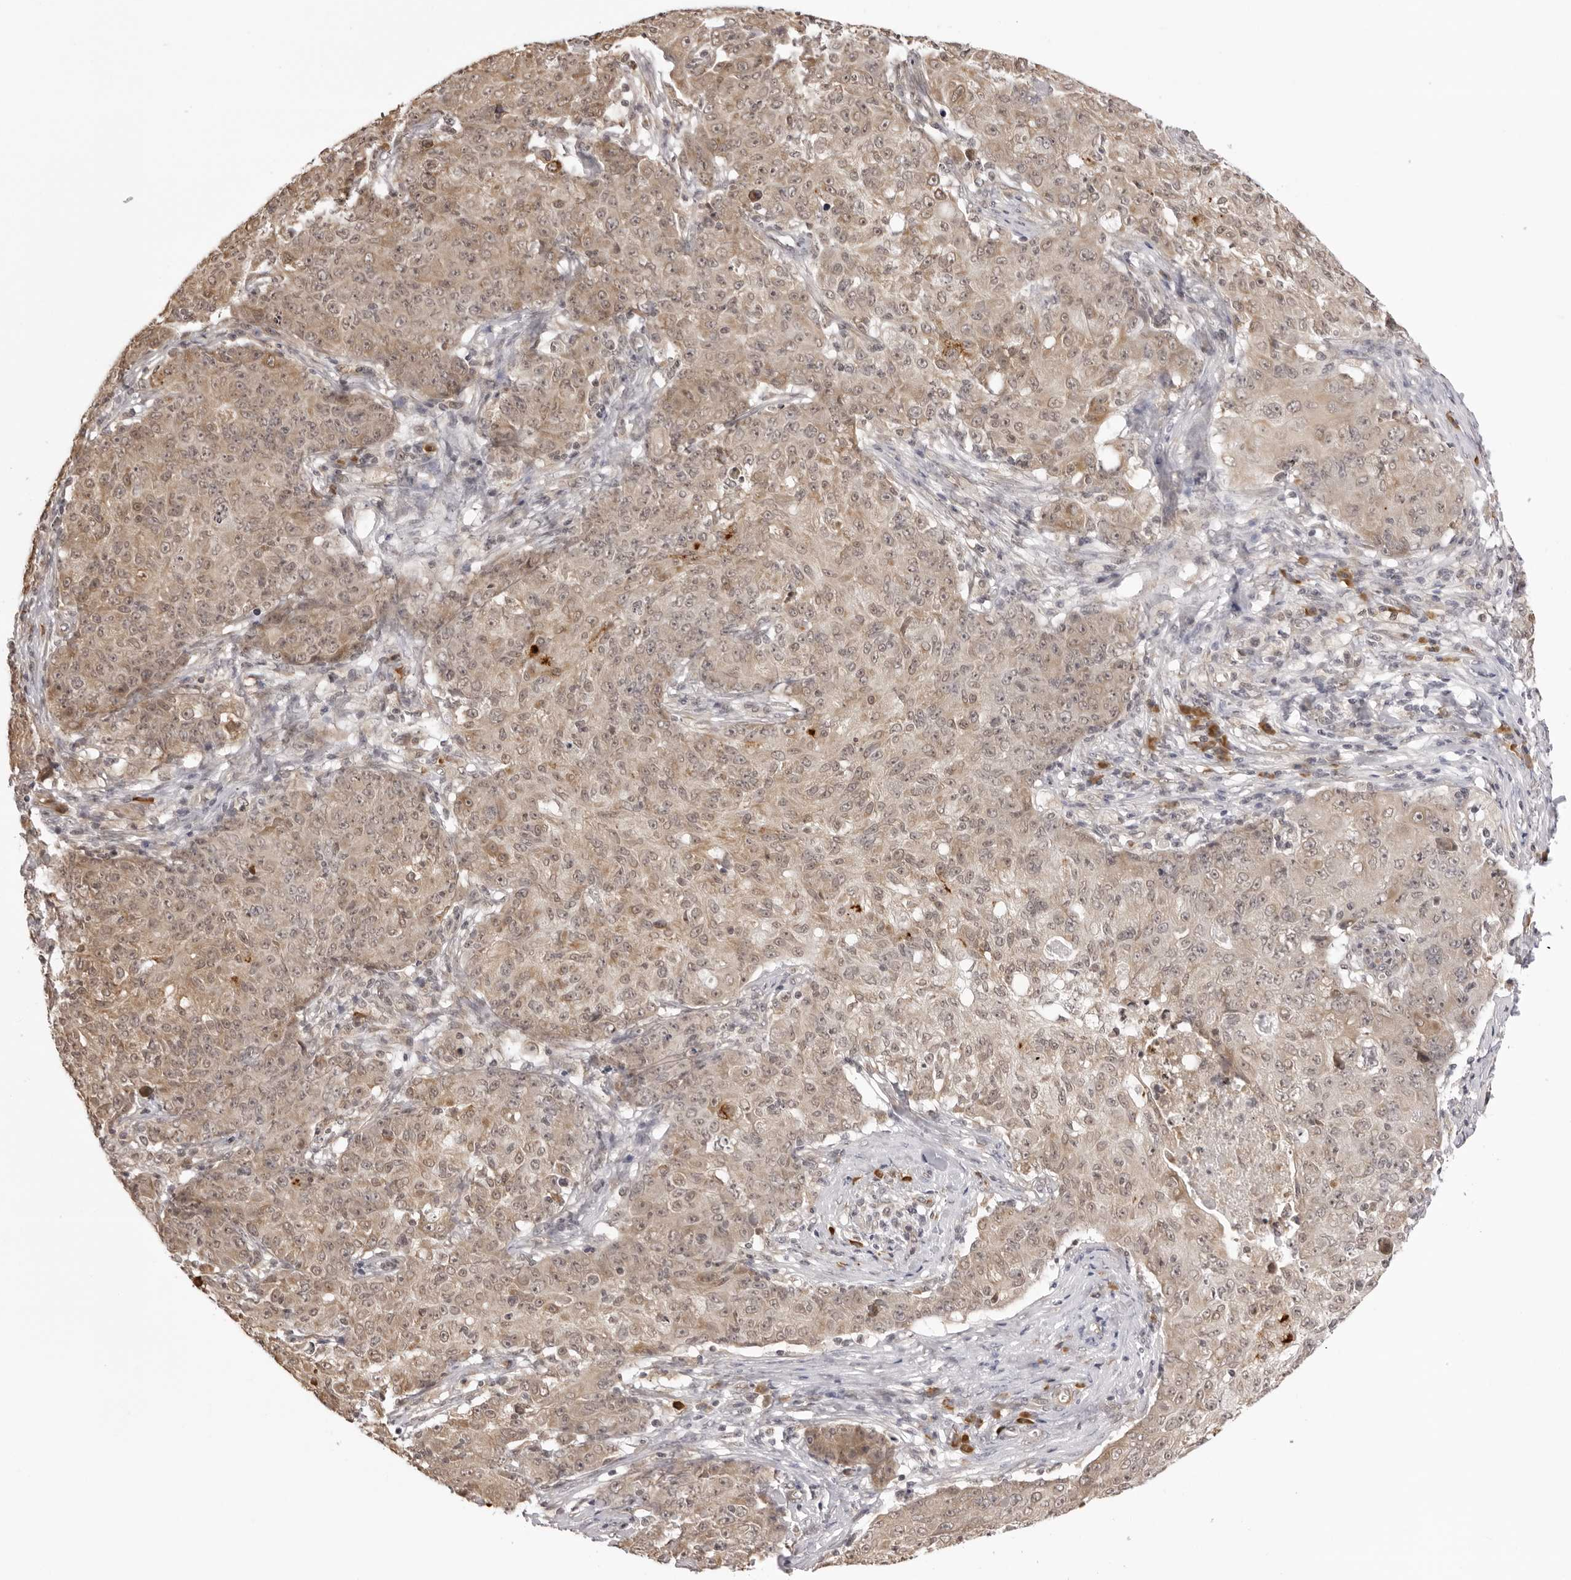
{"staining": {"intensity": "weak", "quantity": "25%-75%", "location": "cytoplasmic/membranous,nuclear"}, "tissue": "ovarian cancer", "cell_type": "Tumor cells", "image_type": "cancer", "snomed": [{"axis": "morphology", "description": "Carcinoma, endometroid"}, {"axis": "topography", "description": "Ovary"}], "caption": "IHC image of neoplastic tissue: human ovarian cancer (endometroid carcinoma) stained using immunohistochemistry (IHC) displays low levels of weak protein expression localized specifically in the cytoplasmic/membranous and nuclear of tumor cells, appearing as a cytoplasmic/membranous and nuclear brown color.", "gene": "ZC3H11A", "patient": {"sex": "female", "age": 42}}